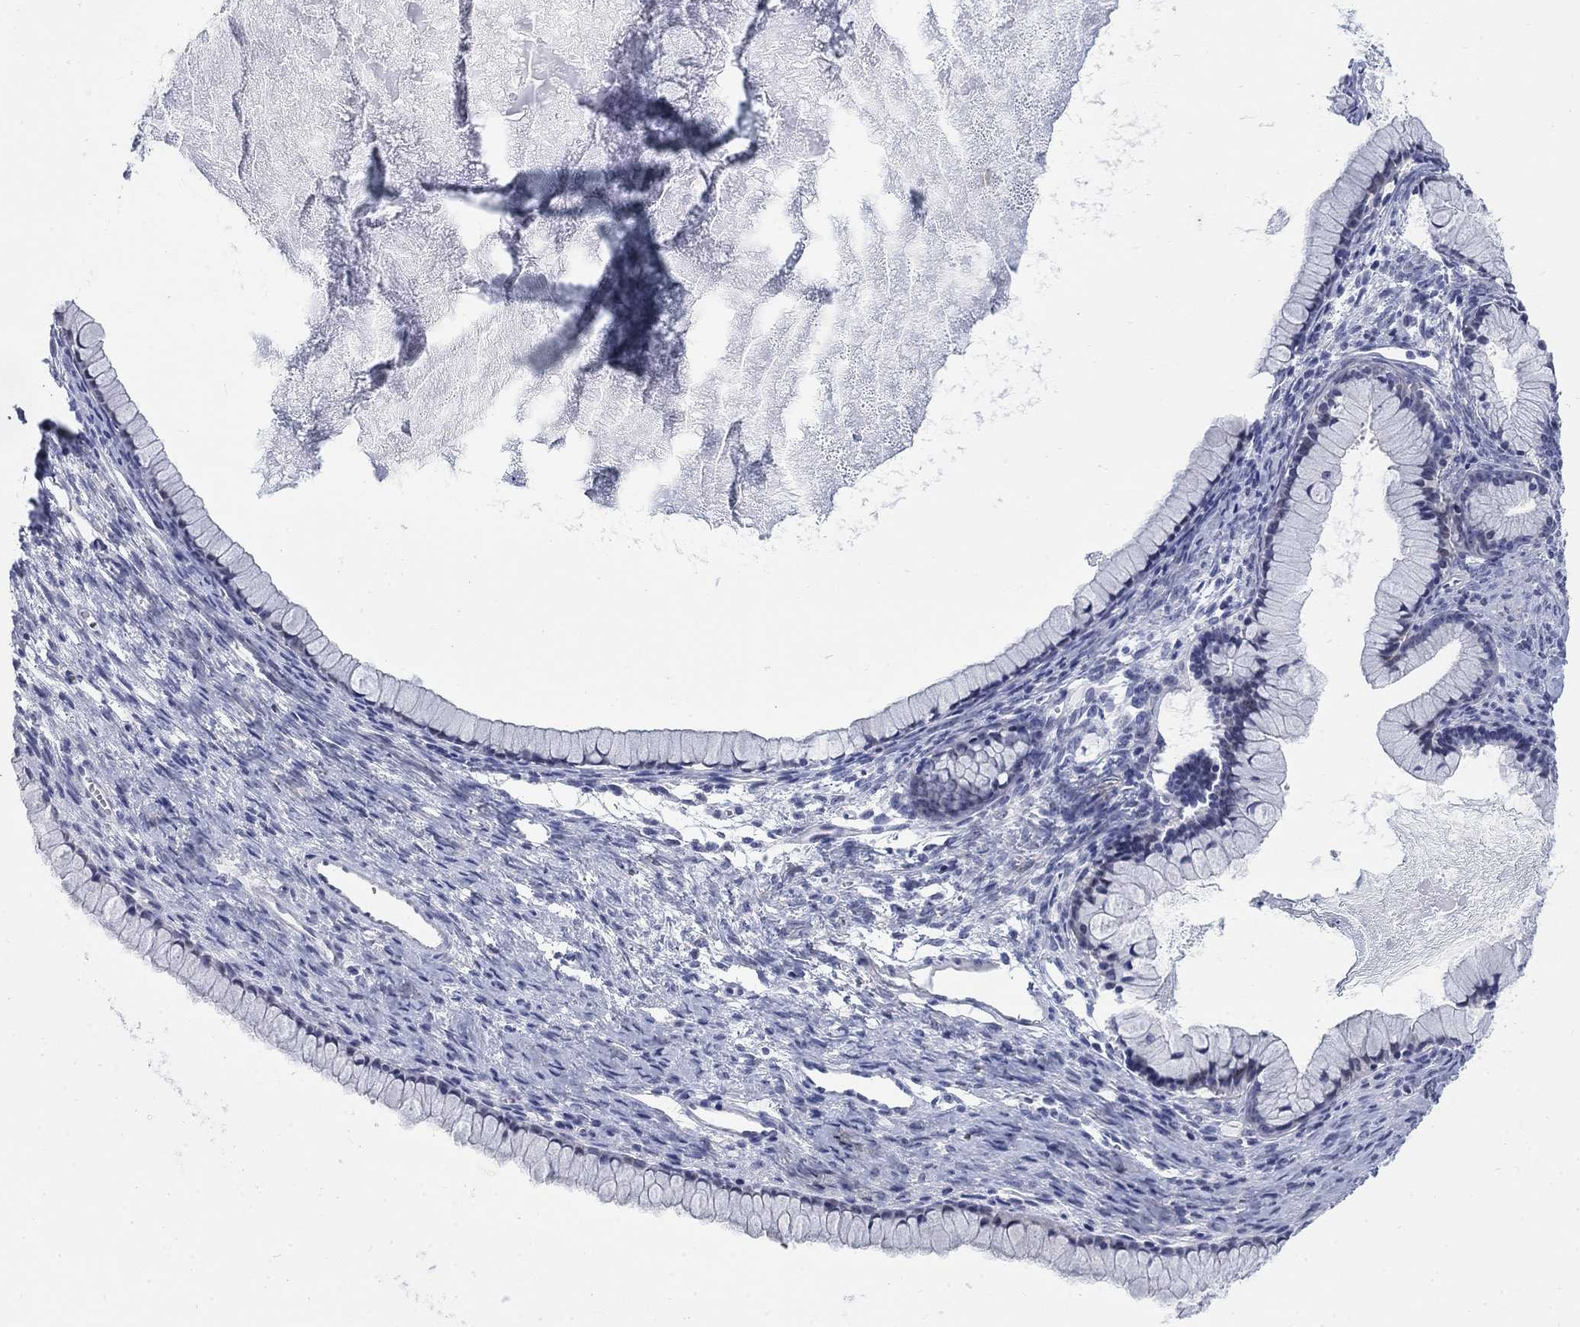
{"staining": {"intensity": "negative", "quantity": "none", "location": "none"}, "tissue": "ovarian cancer", "cell_type": "Tumor cells", "image_type": "cancer", "snomed": [{"axis": "morphology", "description": "Cystadenocarcinoma, mucinous, NOS"}, {"axis": "topography", "description": "Ovary"}], "caption": "Tumor cells show no significant protein staining in ovarian cancer. (DAB immunohistochemistry (IHC) visualized using brightfield microscopy, high magnification).", "gene": "MYO3A", "patient": {"sex": "female", "age": 41}}